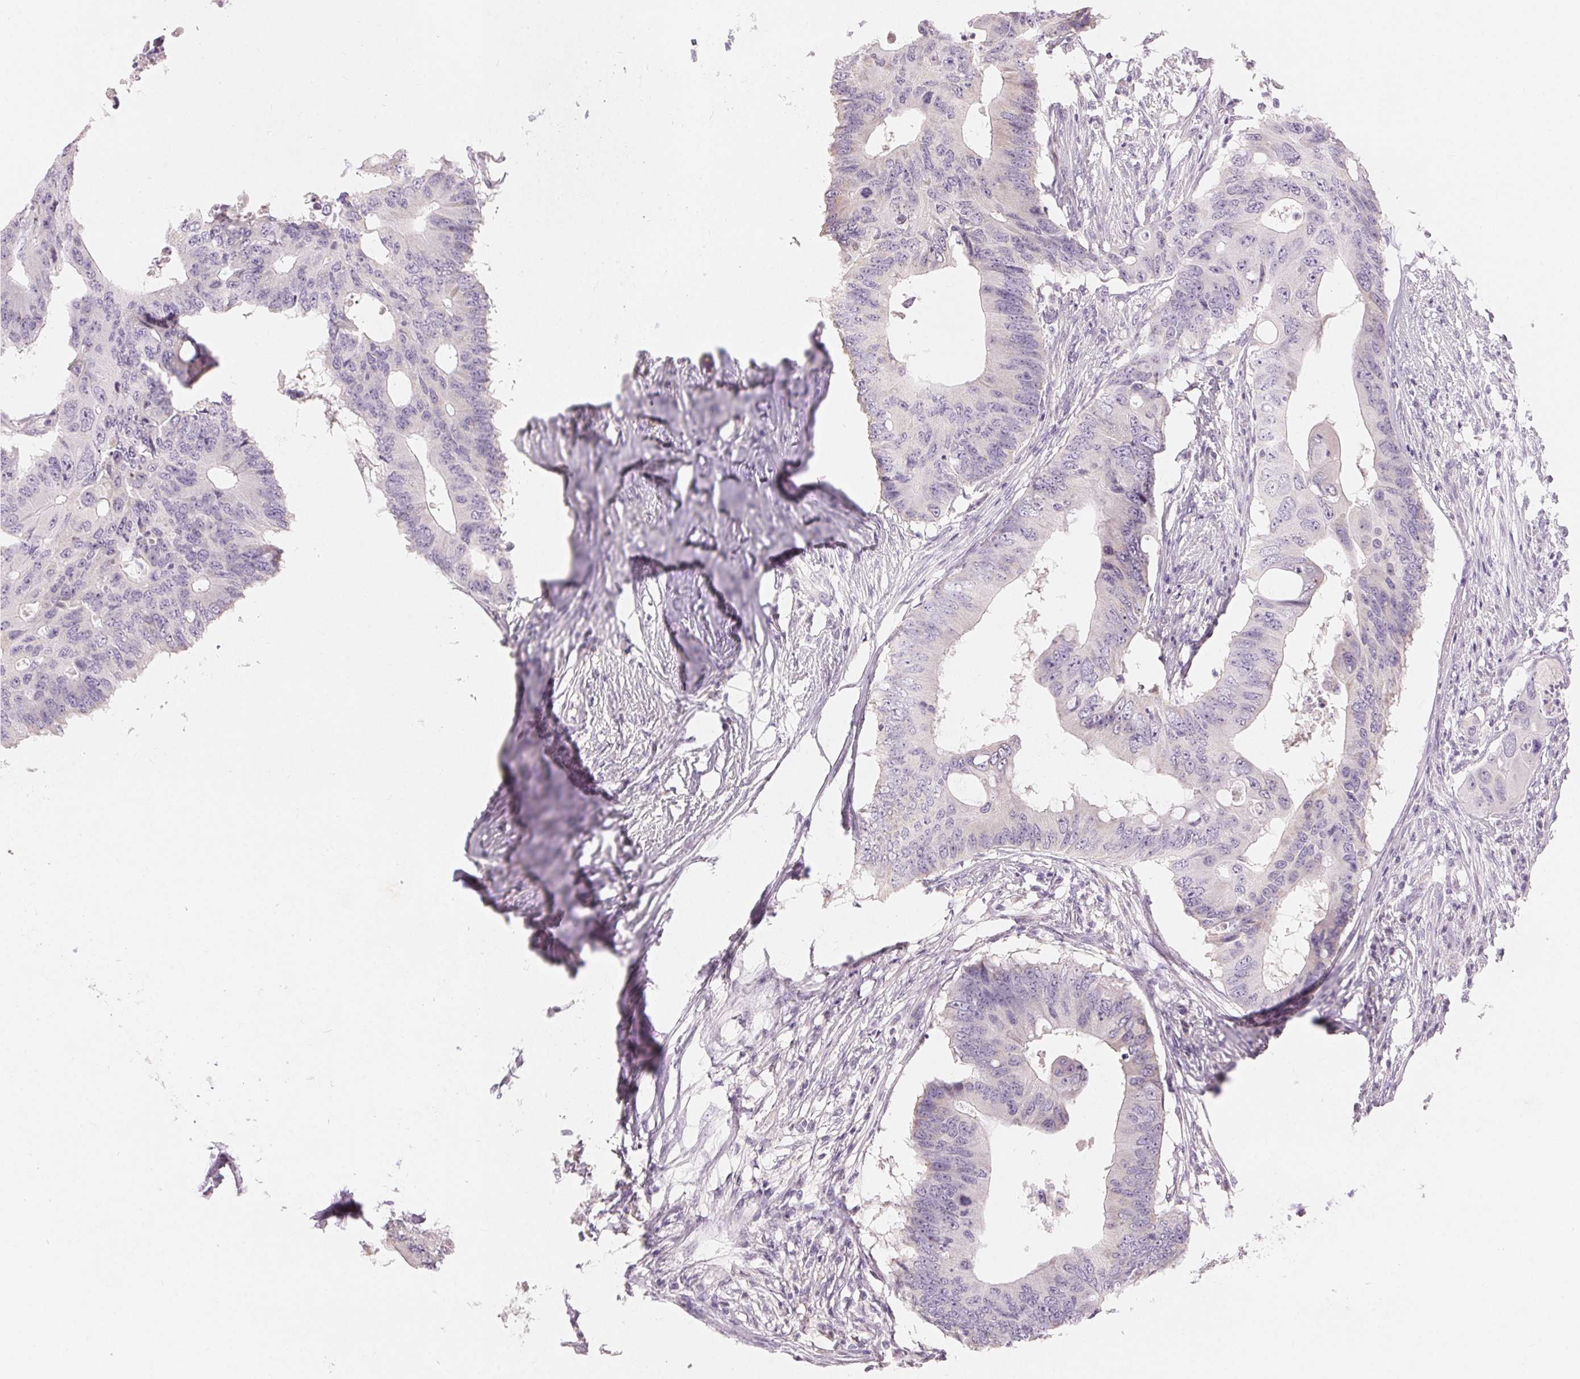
{"staining": {"intensity": "negative", "quantity": "none", "location": "none"}, "tissue": "colorectal cancer", "cell_type": "Tumor cells", "image_type": "cancer", "snomed": [{"axis": "morphology", "description": "Adenocarcinoma, NOS"}, {"axis": "topography", "description": "Colon"}], "caption": "Tumor cells show no significant staining in colorectal cancer. (DAB (3,3'-diaminobenzidine) immunohistochemistry with hematoxylin counter stain).", "gene": "MIOX", "patient": {"sex": "male", "age": 71}}